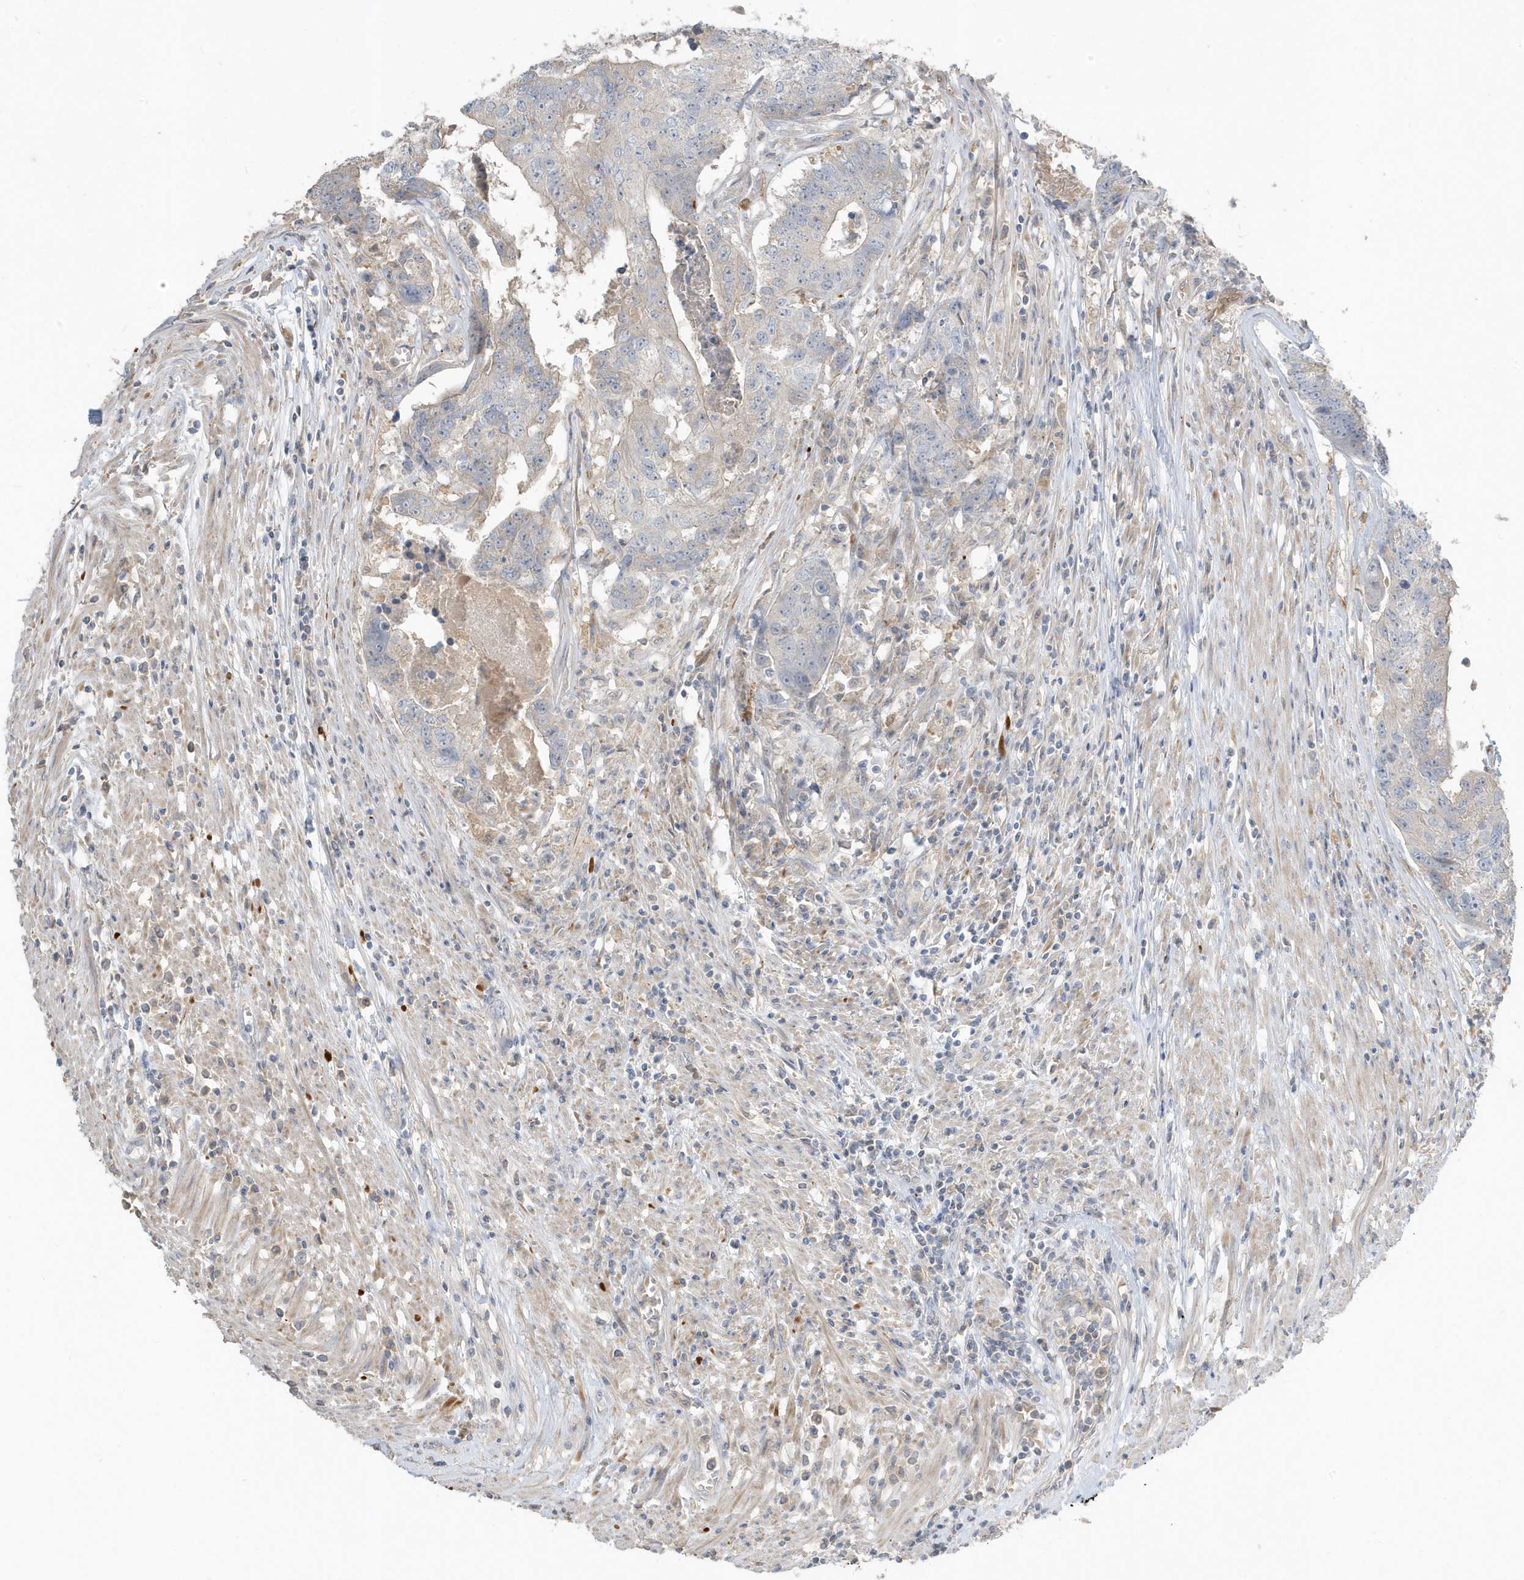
{"staining": {"intensity": "negative", "quantity": "none", "location": "none"}, "tissue": "colorectal cancer", "cell_type": "Tumor cells", "image_type": "cancer", "snomed": [{"axis": "morphology", "description": "Adenocarcinoma, NOS"}, {"axis": "topography", "description": "Colon"}], "caption": "An image of colorectal cancer stained for a protein reveals no brown staining in tumor cells. Brightfield microscopy of immunohistochemistry (IHC) stained with DAB (brown) and hematoxylin (blue), captured at high magnification.", "gene": "USP53", "patient": {"sex": "female", "age": 67}}